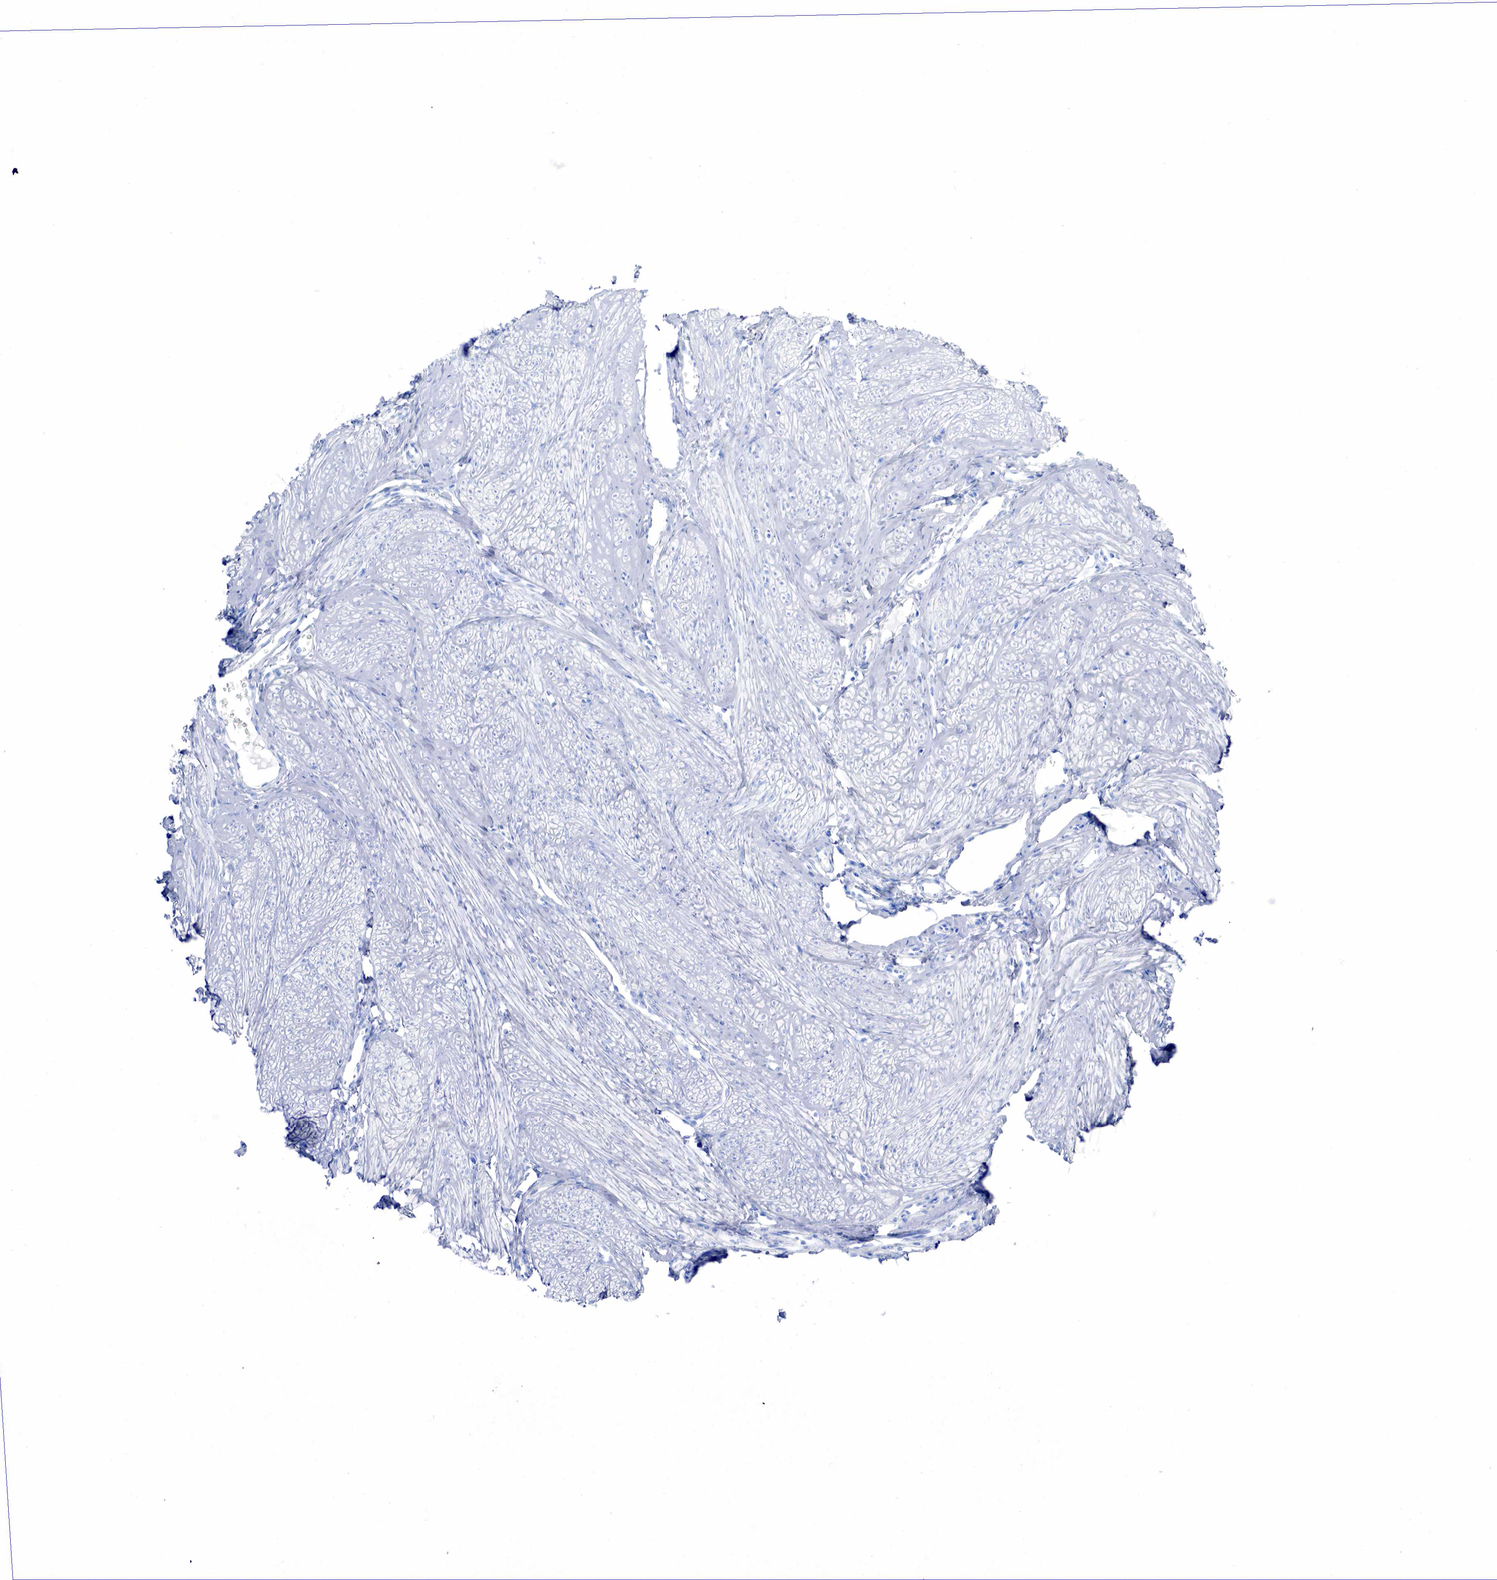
{"staining": {"intensity": "negative", "quantity": "none", "location": "none"}, "tissue": "smooth muscle", "cell_type": "Smooth muscle cells", "image_type": "normal", "snomed": [{"axis": "morphology", "description": "Normal tissue, NOS"}, {"axis": "topography", "description": "Uterus"}], "caption": "High magnification brightfield microscopy of normal smooth muscle stained with DAB (brown) and counterstained with hematoxylin (blue): smooth muscle cells show no significant staining.", "gene": "INHA", "patient": {"sex": "female", "age": 45}}